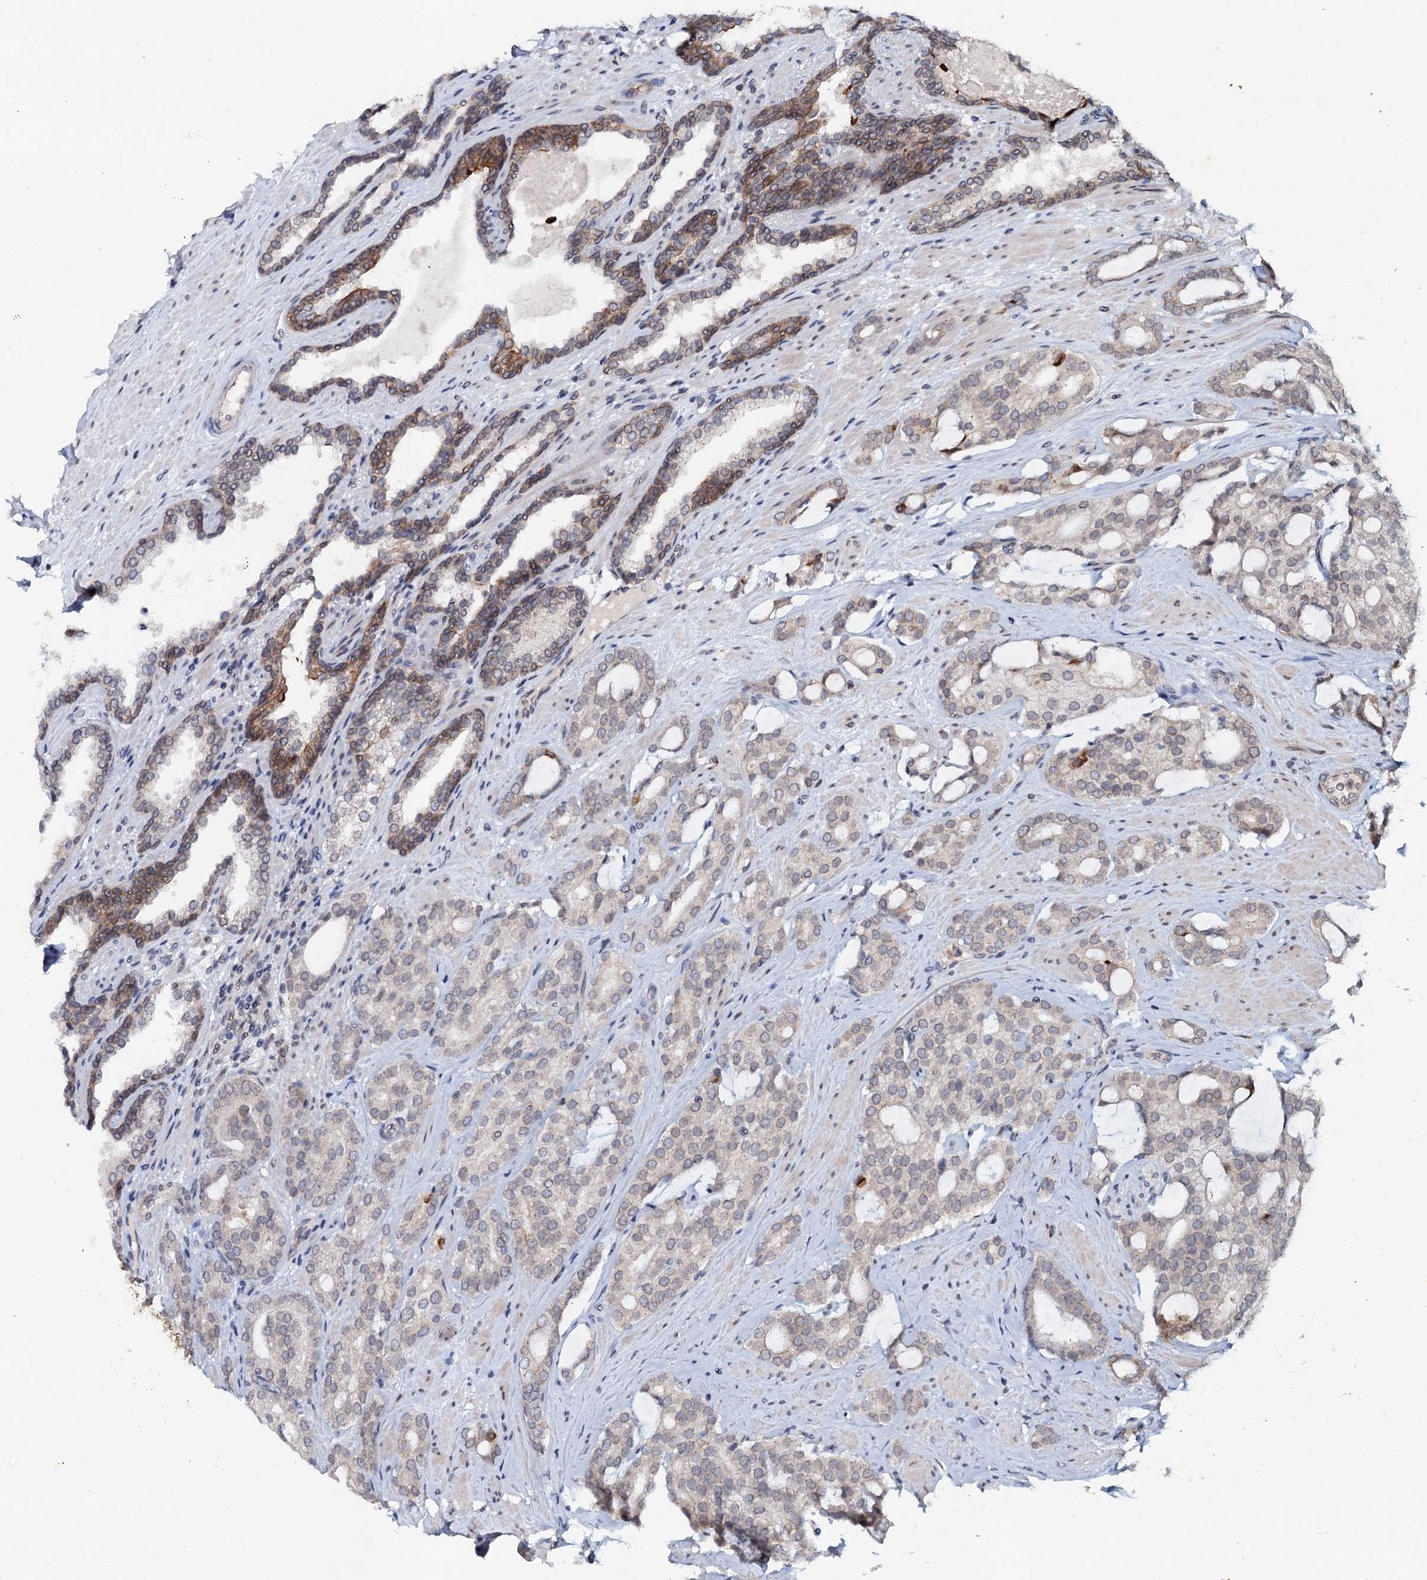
{"staining": {"intensity": "moderate", "quantity": "<25%", "location": "cytoplasmic/membranous"}, "tissue": "prostate cancer", "cell_type": "Tumor cells", "image_type": "cancer", "snomed": [{"axis": "morphology", "description": "Adenocarcinoma, High grade"}, {"axis": "topography", "description": "Prostate"}], "caption": "A brown stain labels moderate cytoplasmic/membranous staining of a protein in prostate cancer (adenocarcinoma (high-grade)) tumor cells.", "gene": "SNTA1", "patient": {"sex": "male", "age": 63}}